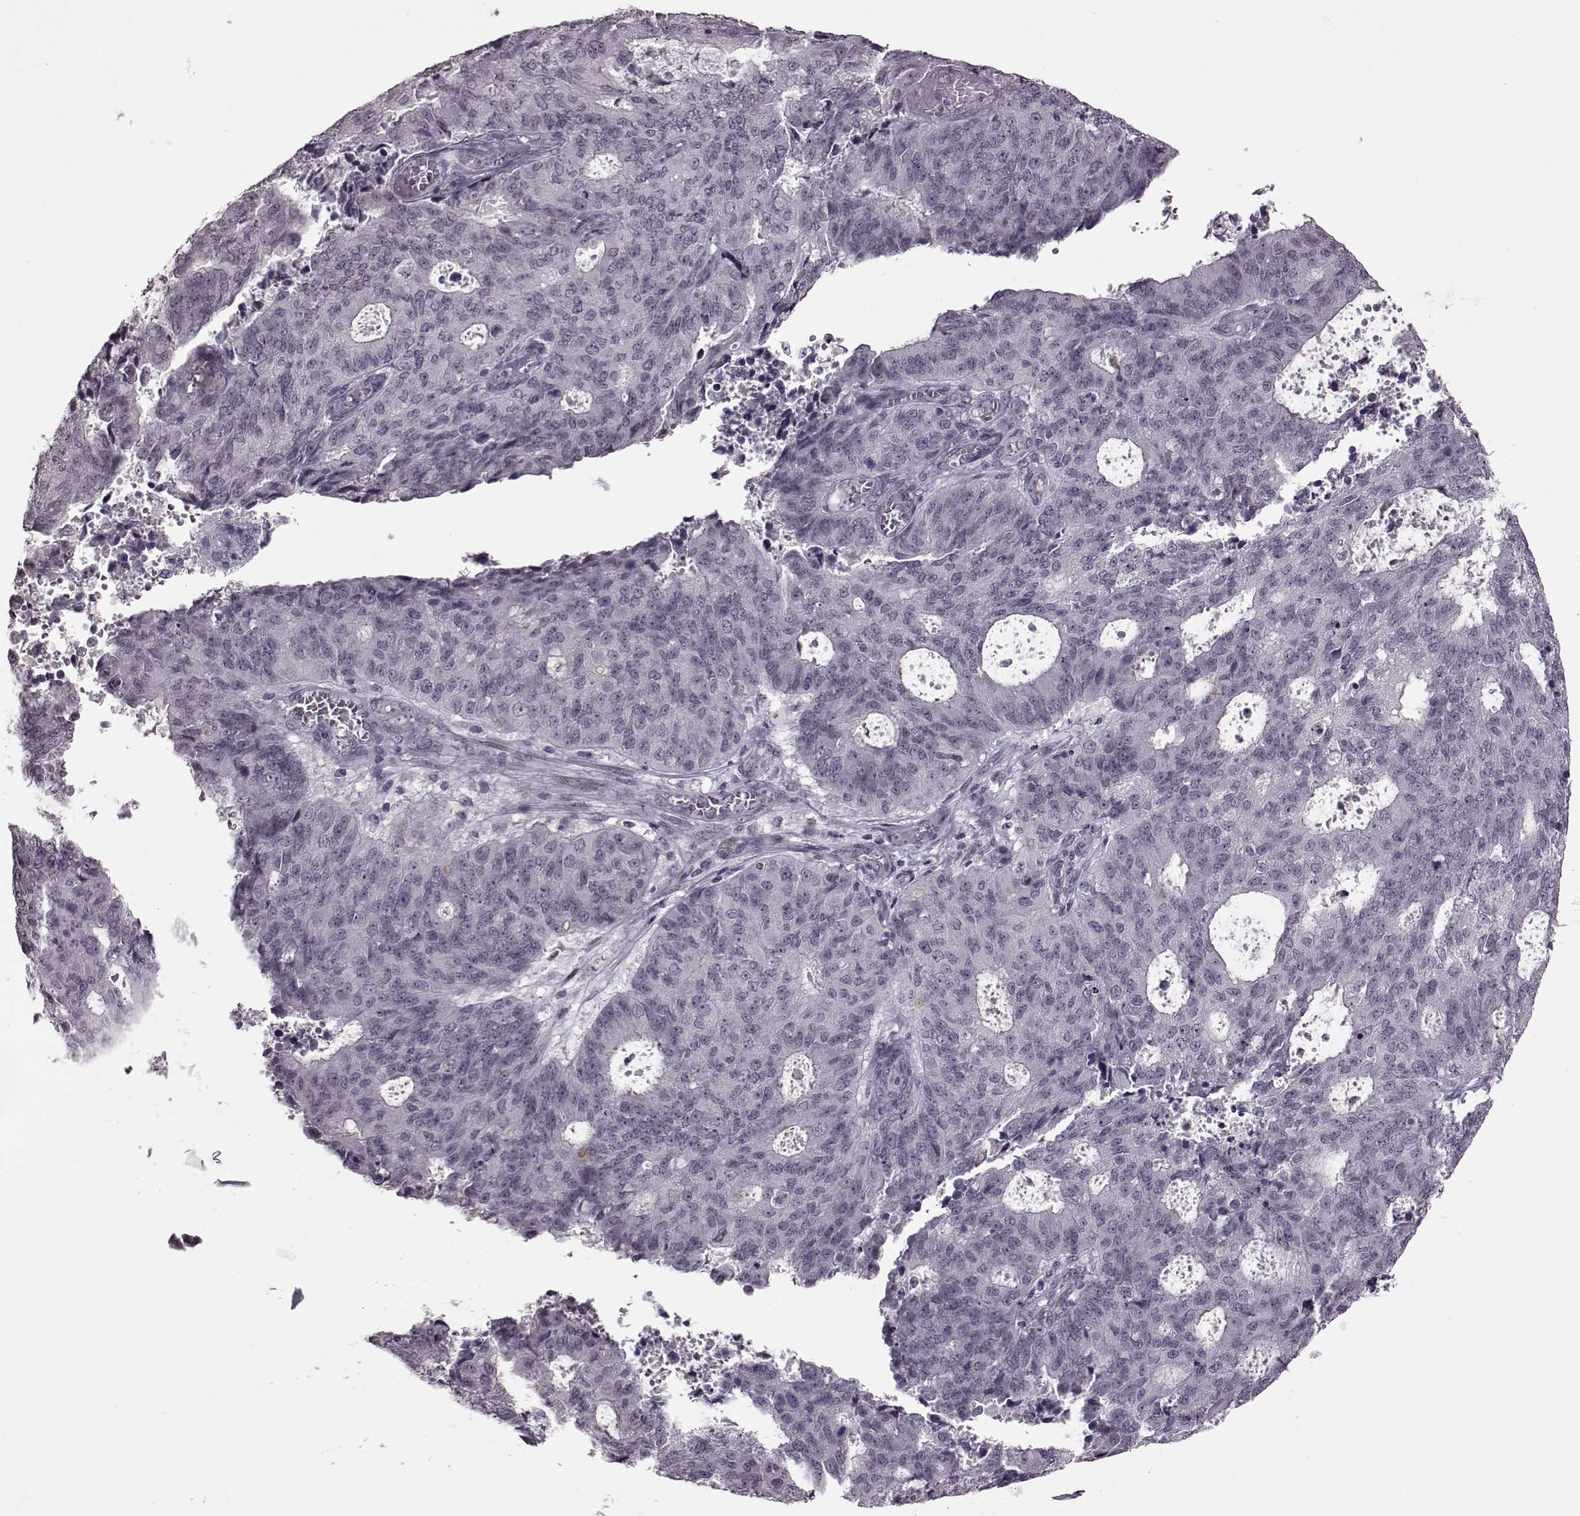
{"staining": {"intensity": "negative", "quantity": "none", "location": "none"}, "tissue": "endometrial cancer", "cell_type": "Tumor cells", "image_type": "cancer", "snomed": [{"axis": "morphology", "description": "Adenocarcinoma, NOS"}, {"axis": "topography", "description": "Endometrium"}], "caption": "Endometrial adenocarcinoma was stained to show a protein in brown. There is no significant staining in tumor cells.", "gene": "STX1B", "patient": {"sex": "female", "age": 82}}